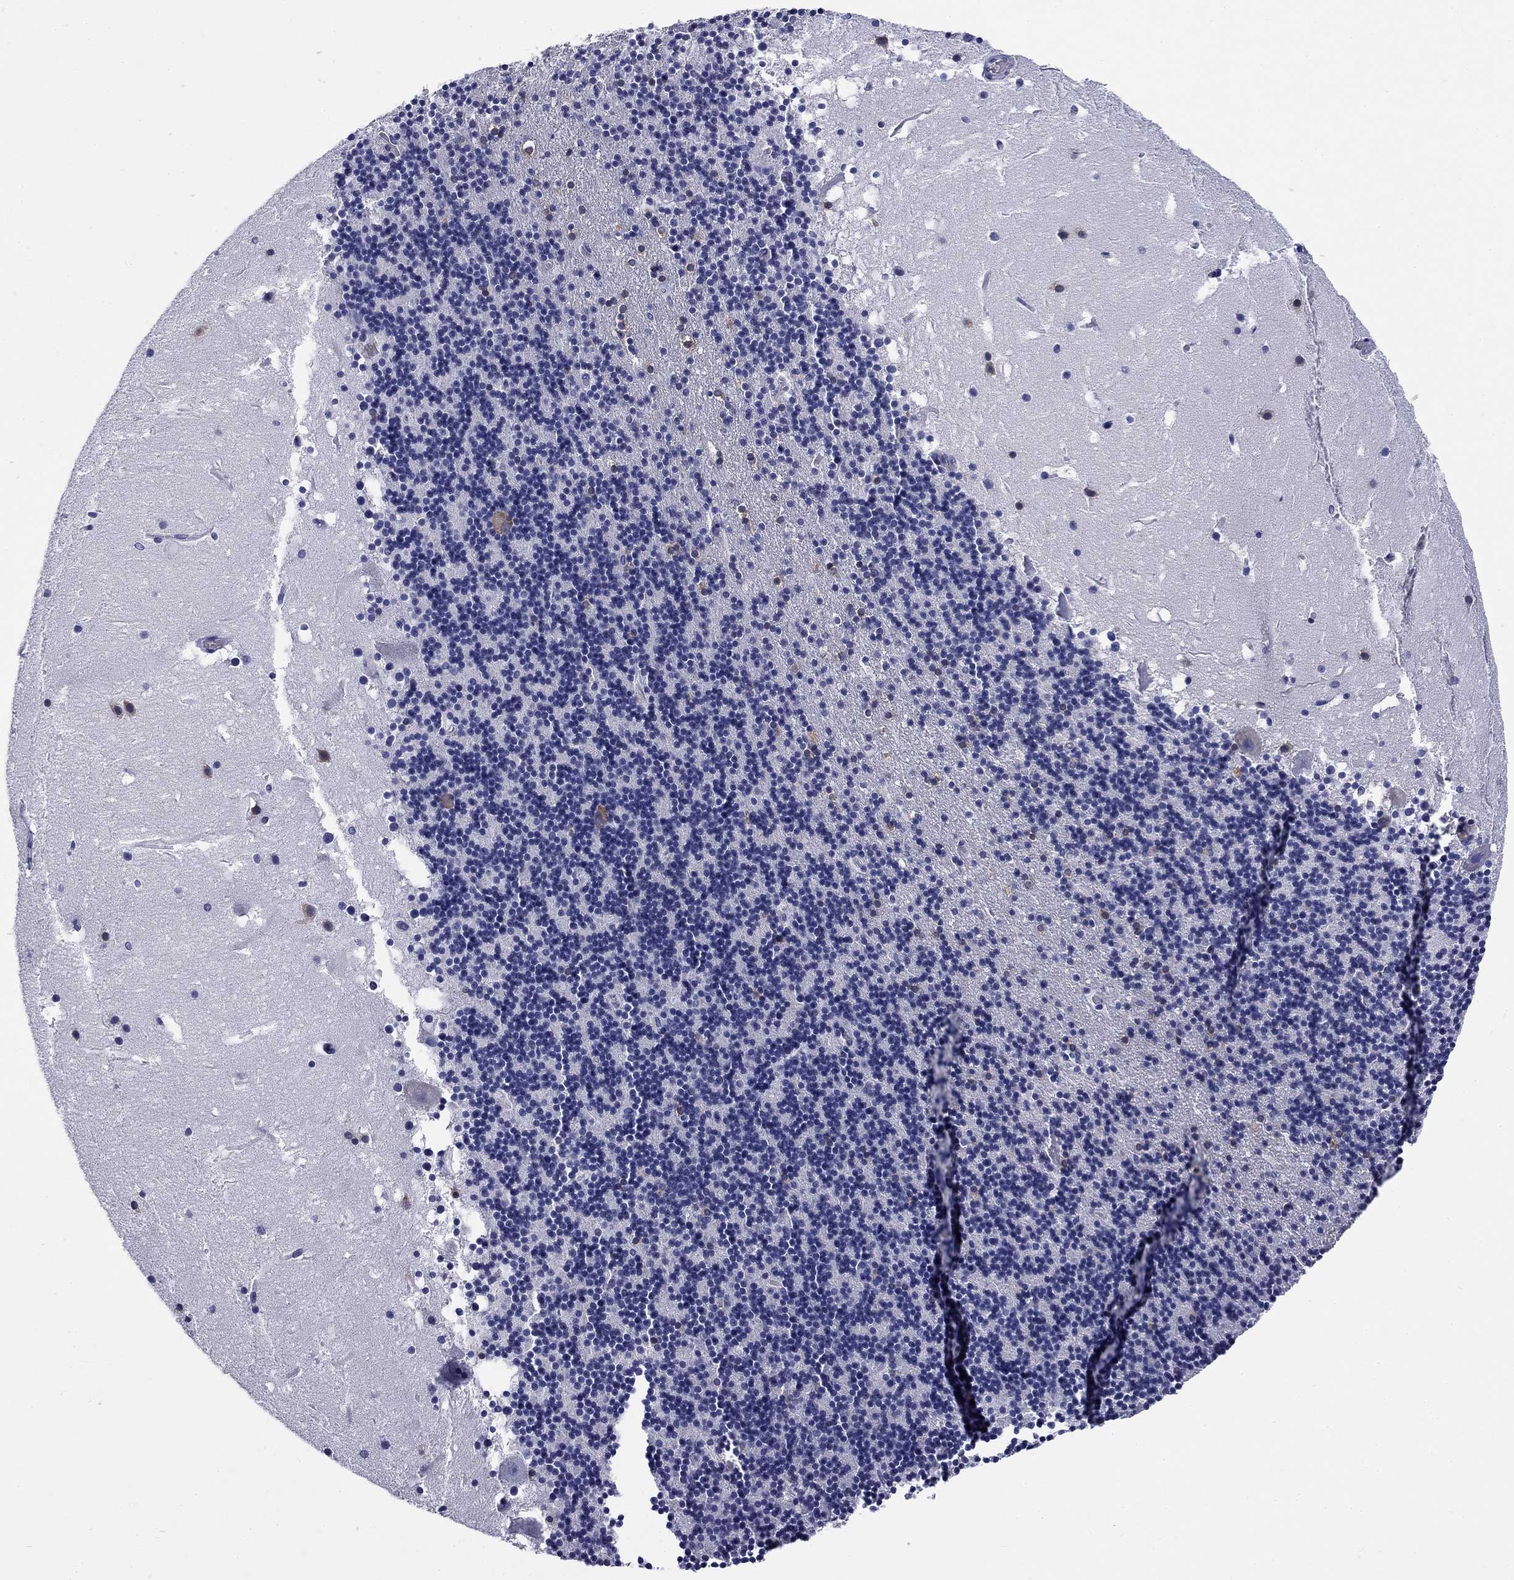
{"staining": {"intensity": "weak", "quantity": "<25%", "location": "cytoplasmic/membranous"}, "tissue": "cerebellum", "cell_type": "Cells in granular layer", "image_type": "normal", "snomed": [{"axis": "morphology", "description": "Normal tissue, NOS"}, {"axis": "topography", "description": "Cerebellum"}], "caption": "DAB immunohistochemical staining of benign cerebellum demonstrates no significant expression in cells in granular layer.", "gene": "ECEL1", "patient": {"sex": "male", "age": 37}}